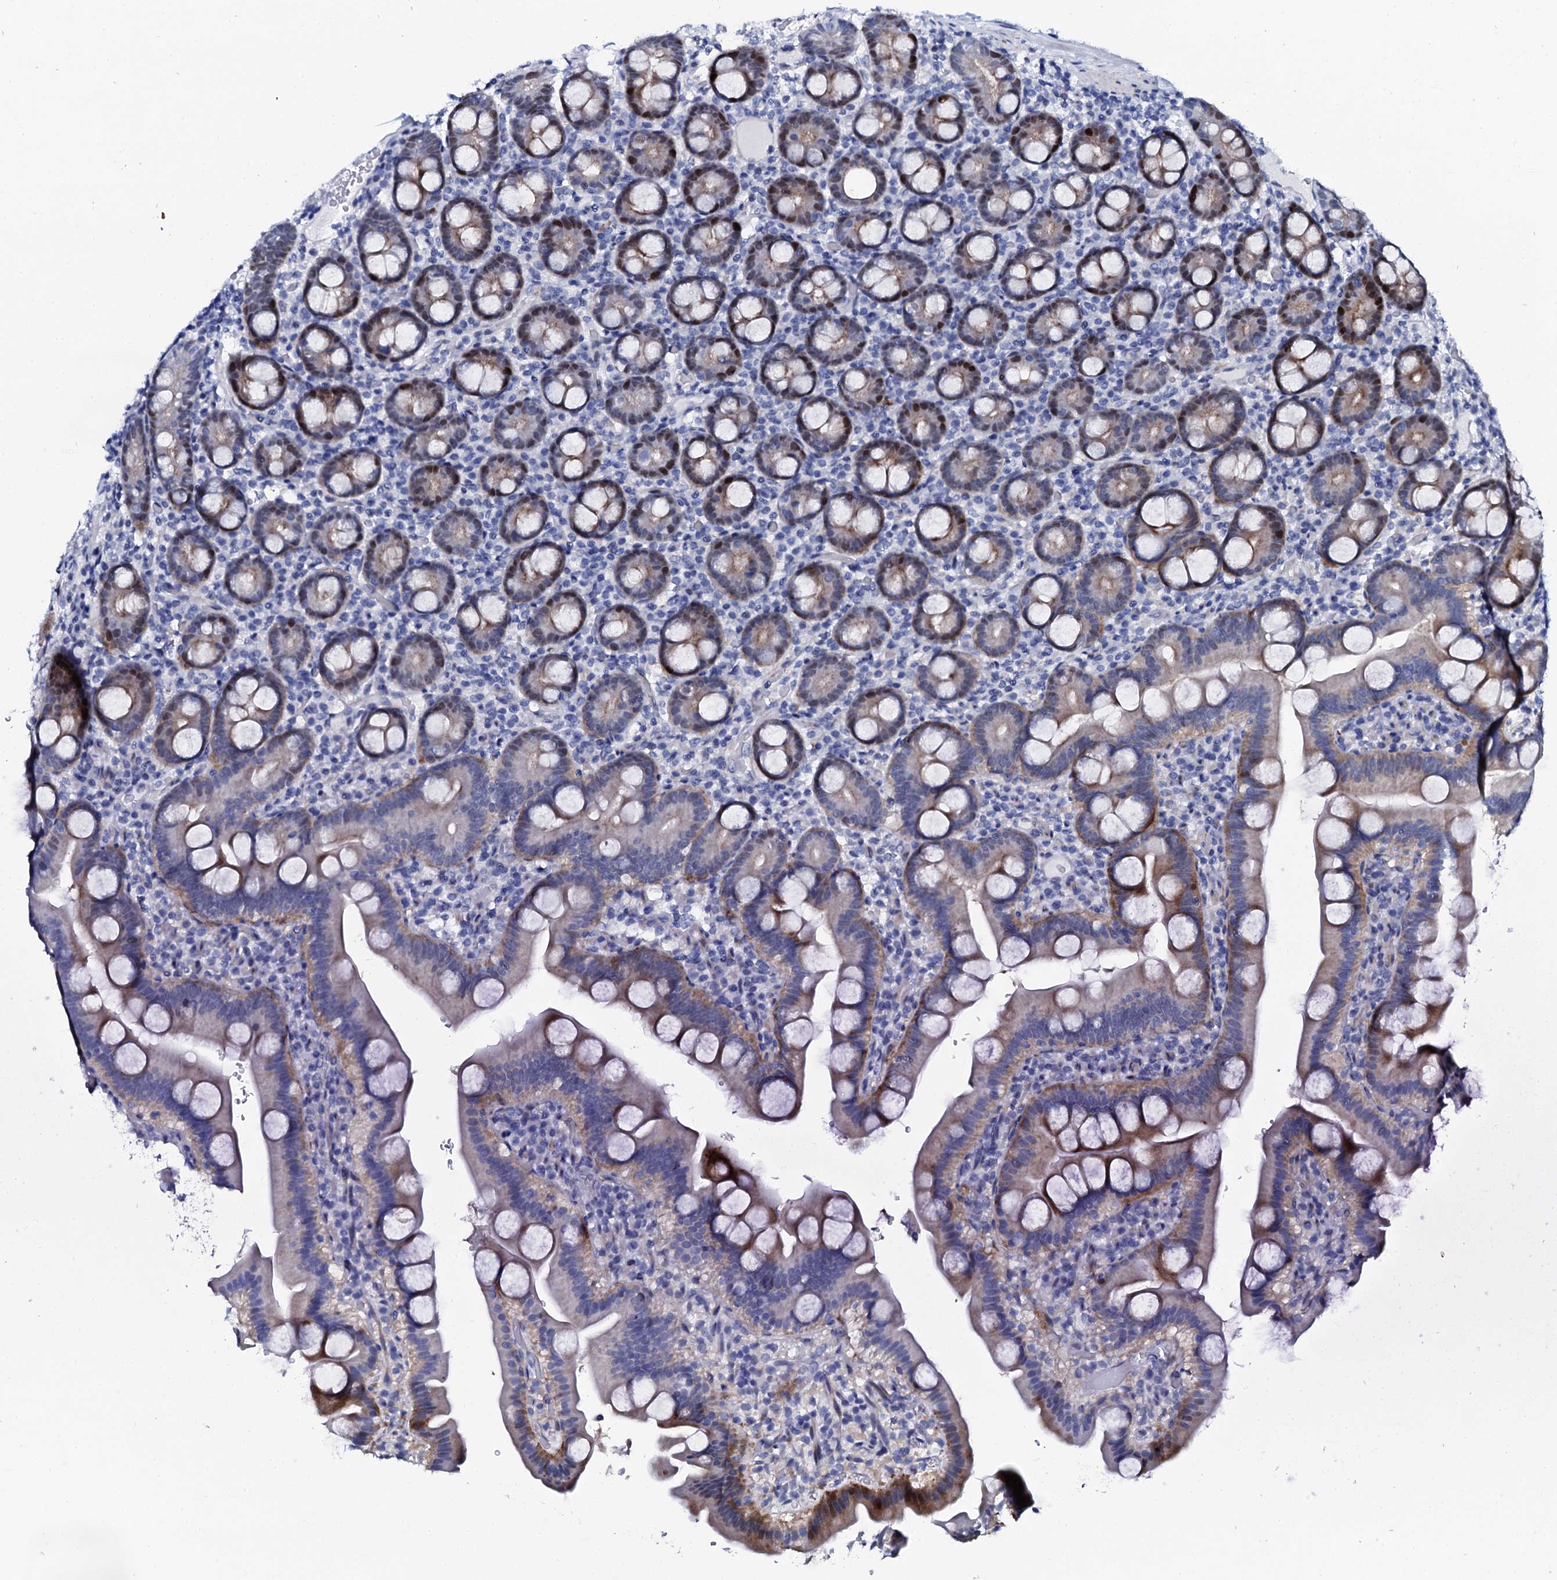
{"staining": {"intensity": "moderate", "quantity": "25%-75%", "location": "cytoplasmic/membranous,nuclear"}, "tissue": "duodenum", "cell_type": "Glandular cells", "image_type": "normal", "snomed": [{"axis": "morphology", "description": "Normal tissue, NOS"}, {"axis": "topography", "description": "Duodenum"}], "caption": "An image showing moderate cytoplasmic/membranous,nuclear expression in about 25%-75% of glandular cells in benign duodenum, as visualized by brown immunohistochemical staining.", "gene": "NUDT13", "patient": {"sex": "male", "age": 55}}